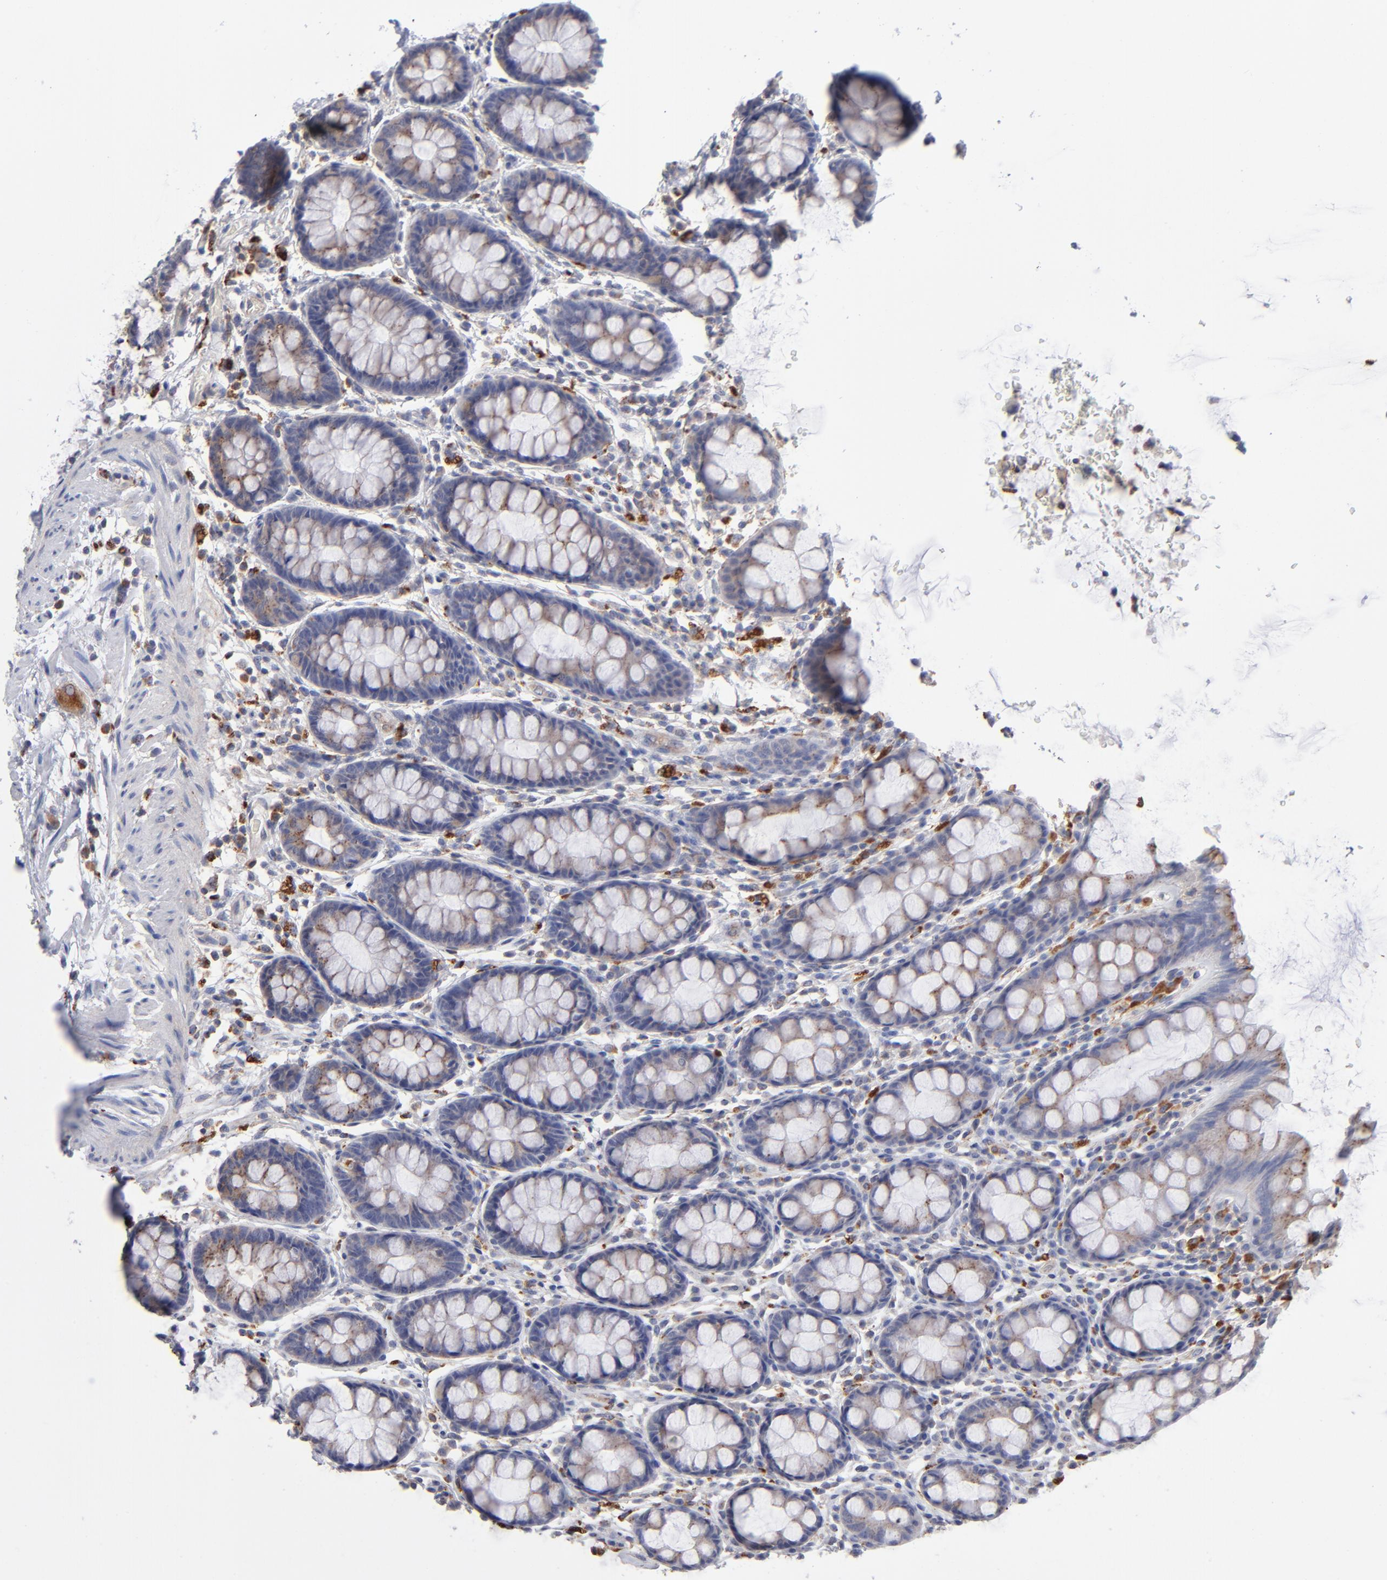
{"staining": {"intensity": "moderate", "quantity": ">75%", "location": "cytoplasmic/membranous"}, "tissue": "rectum", "cell_type": "Glandular cells", "image_type": "normal", "snomed": [{"axis": "morphology", "description": "Normal tissue, NOS"}, {"axis": "topography", "description": "Rectum"}], "caption": "About >75% of glandular cells in benign human rectum display moderate cytoplasmic/membranous protein positivity as visualized by brown immunohistochemical staining.", "gene": "RRAGA", "patient": {"sex": "male", "age": 92}}